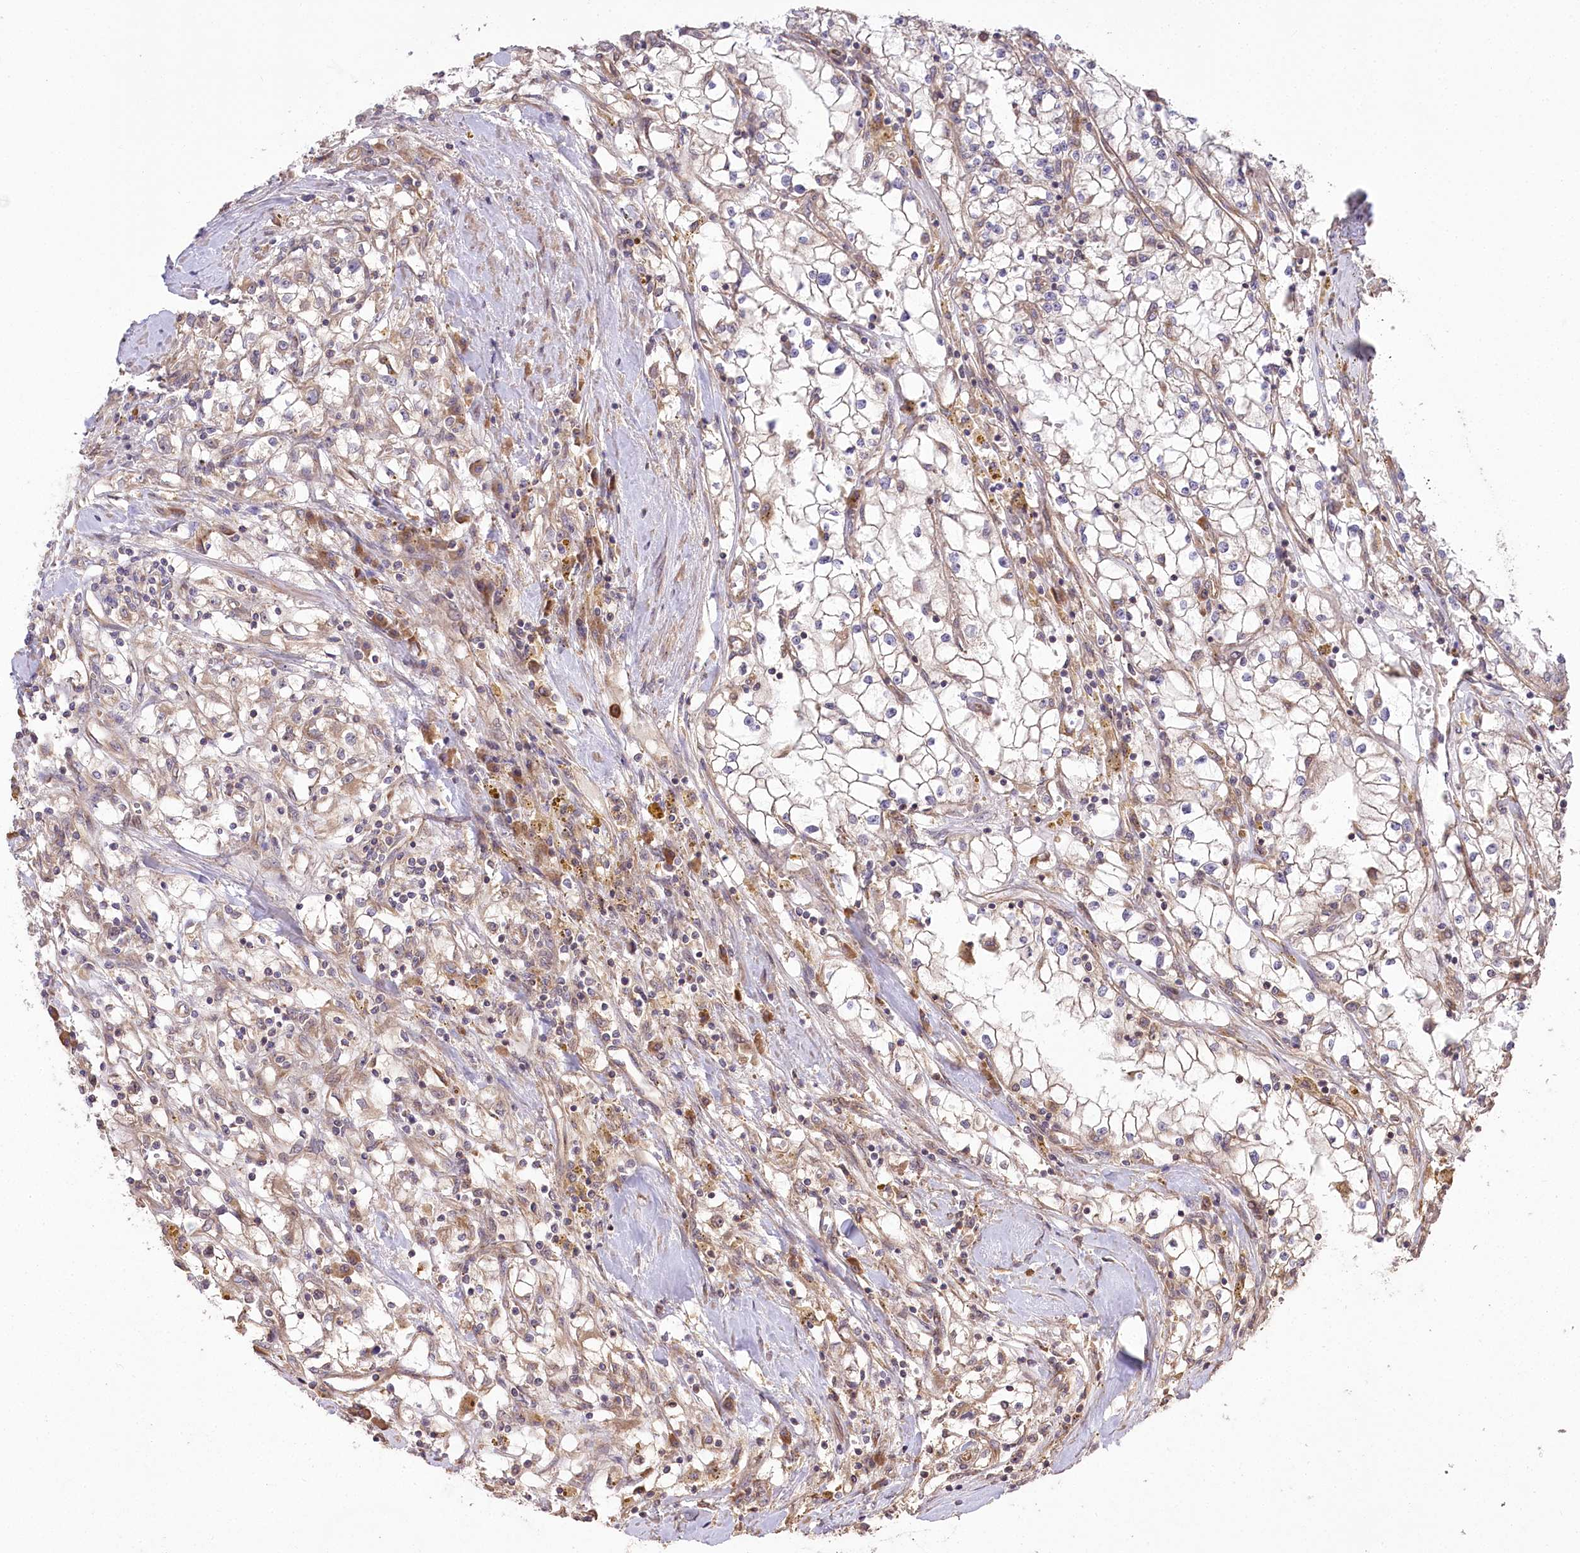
{"staining": {"intensity": "weak", "quantity": "25%-75%", "location": "cytoplasmic/membranous"}, "tissue": "renal cancer", "cell_type": "Tumor cells", "image_type": "cancer", "snomed": [{"axis": "morphology", "description": "Adenocarcinoma, NOS"}, {"axis": "topography", "description": "Kidney"}], "caption": "Tumor cells demonstrate weak cytoplasmic/membranous staining in about 25%-75% of cells in renal cancer. The staining was performed using DAB (3,3'-diaminobenzidine) to visualize the protein expression in brown, while the nuclei were stained in blue with hematoxylin (Magnification: 20x).", "gene": "PRSS53", "patient": {"sex": "male", "age": 56}}